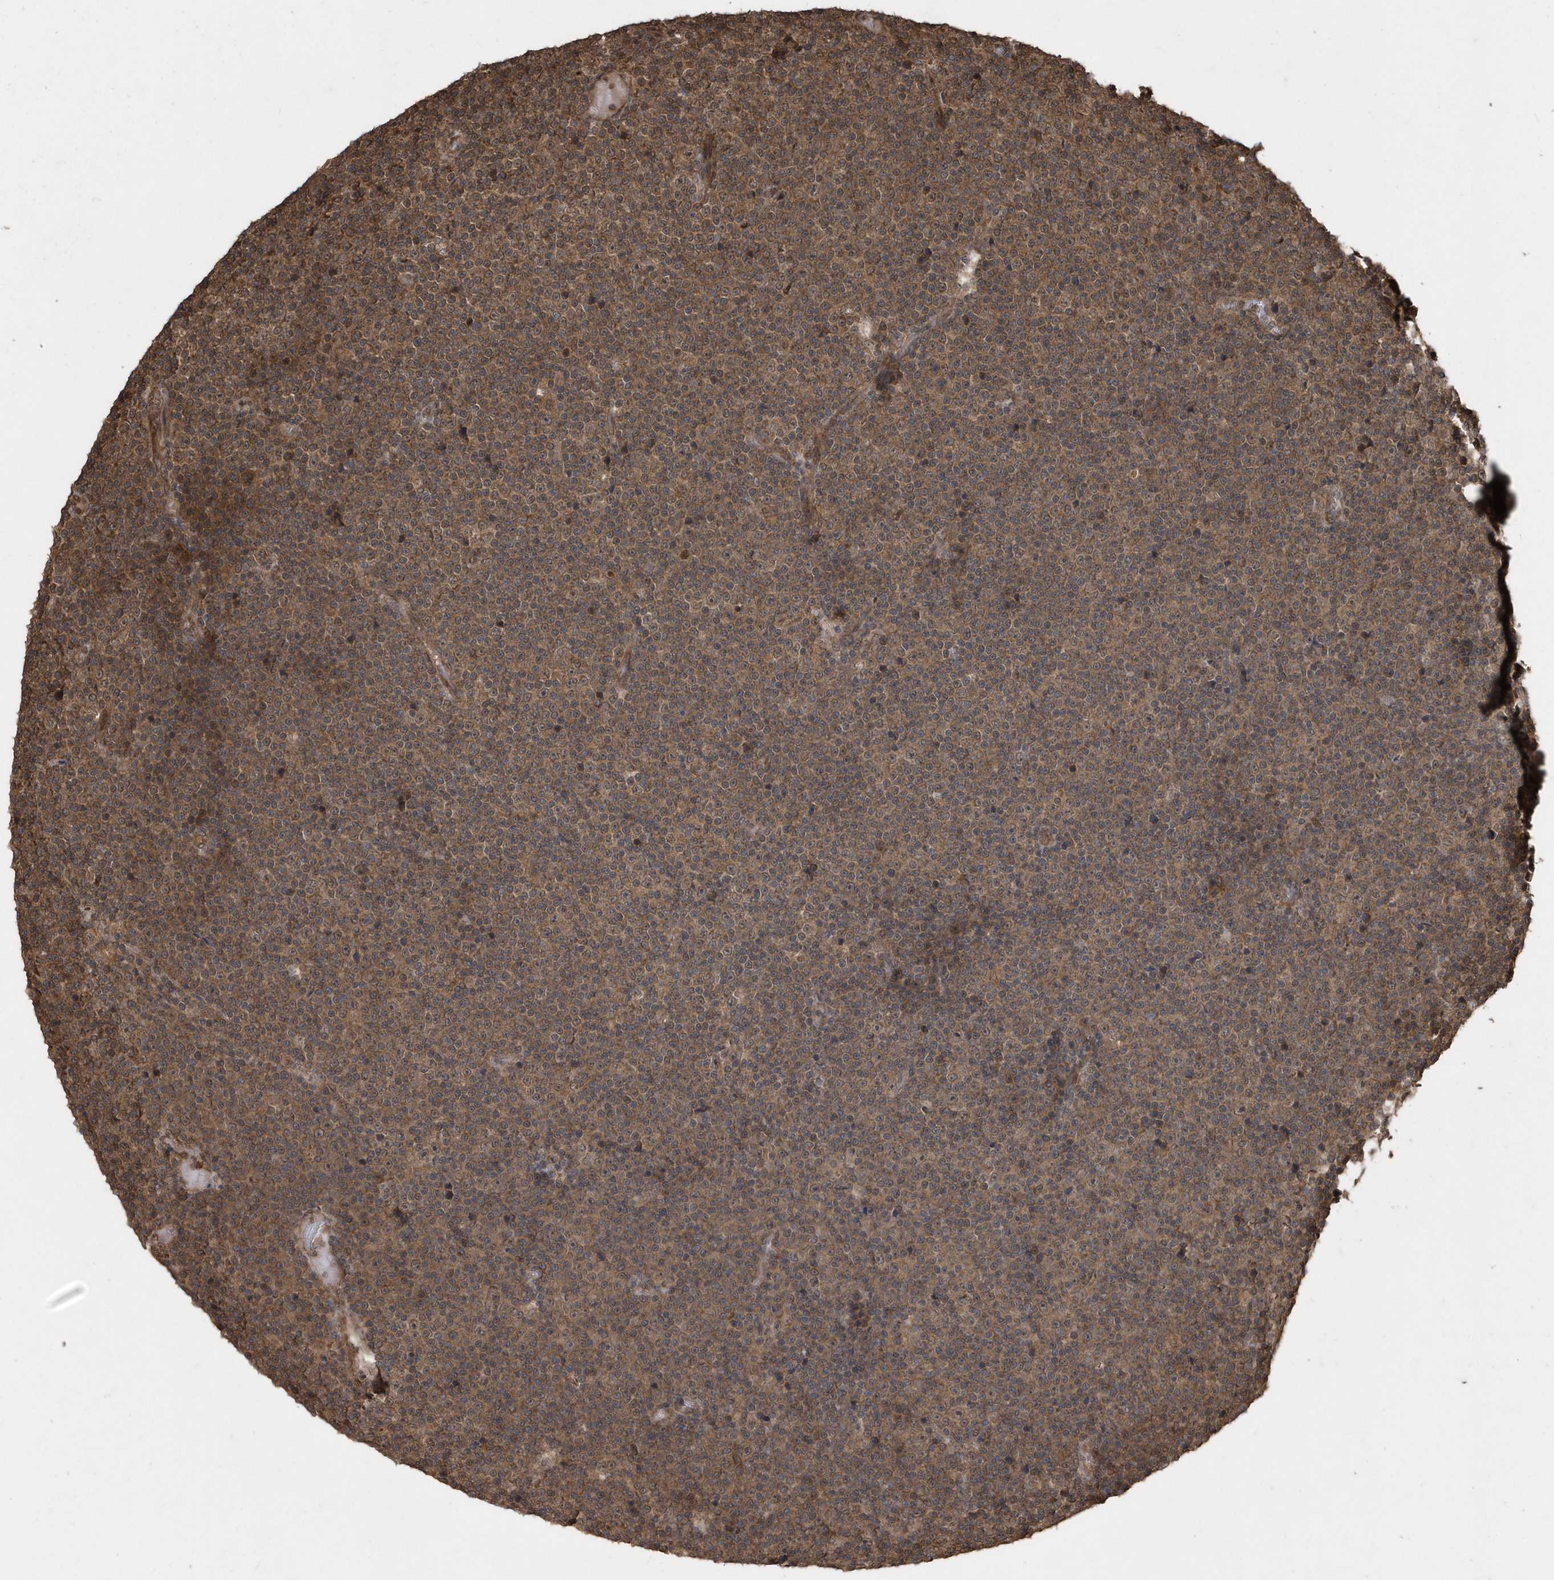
{"staining": {"intensity": "moderate", "quantity": ">75%", "location": "cytoplasmic/membranous"}, "tissue": "lymphoma", "cell_type": "Tumor cells", "image_type": "cancer", "snomed": [{"axis": "morphology", "description": "Malignant lymphoma, non-Hodgkin's type, Low grade"}, {"axis": "topography", "description": "Lymph node"}], "caption": "An immunohistochemistry (IHC) photomicrograph of tumor tissue is shown. Protein staining in brown labels moderate cytoplasmic/membranous positivity in lymphoma within tumor cells.", "gene": "WASHC5", "patient": {"sex": "female", "age": 67}}